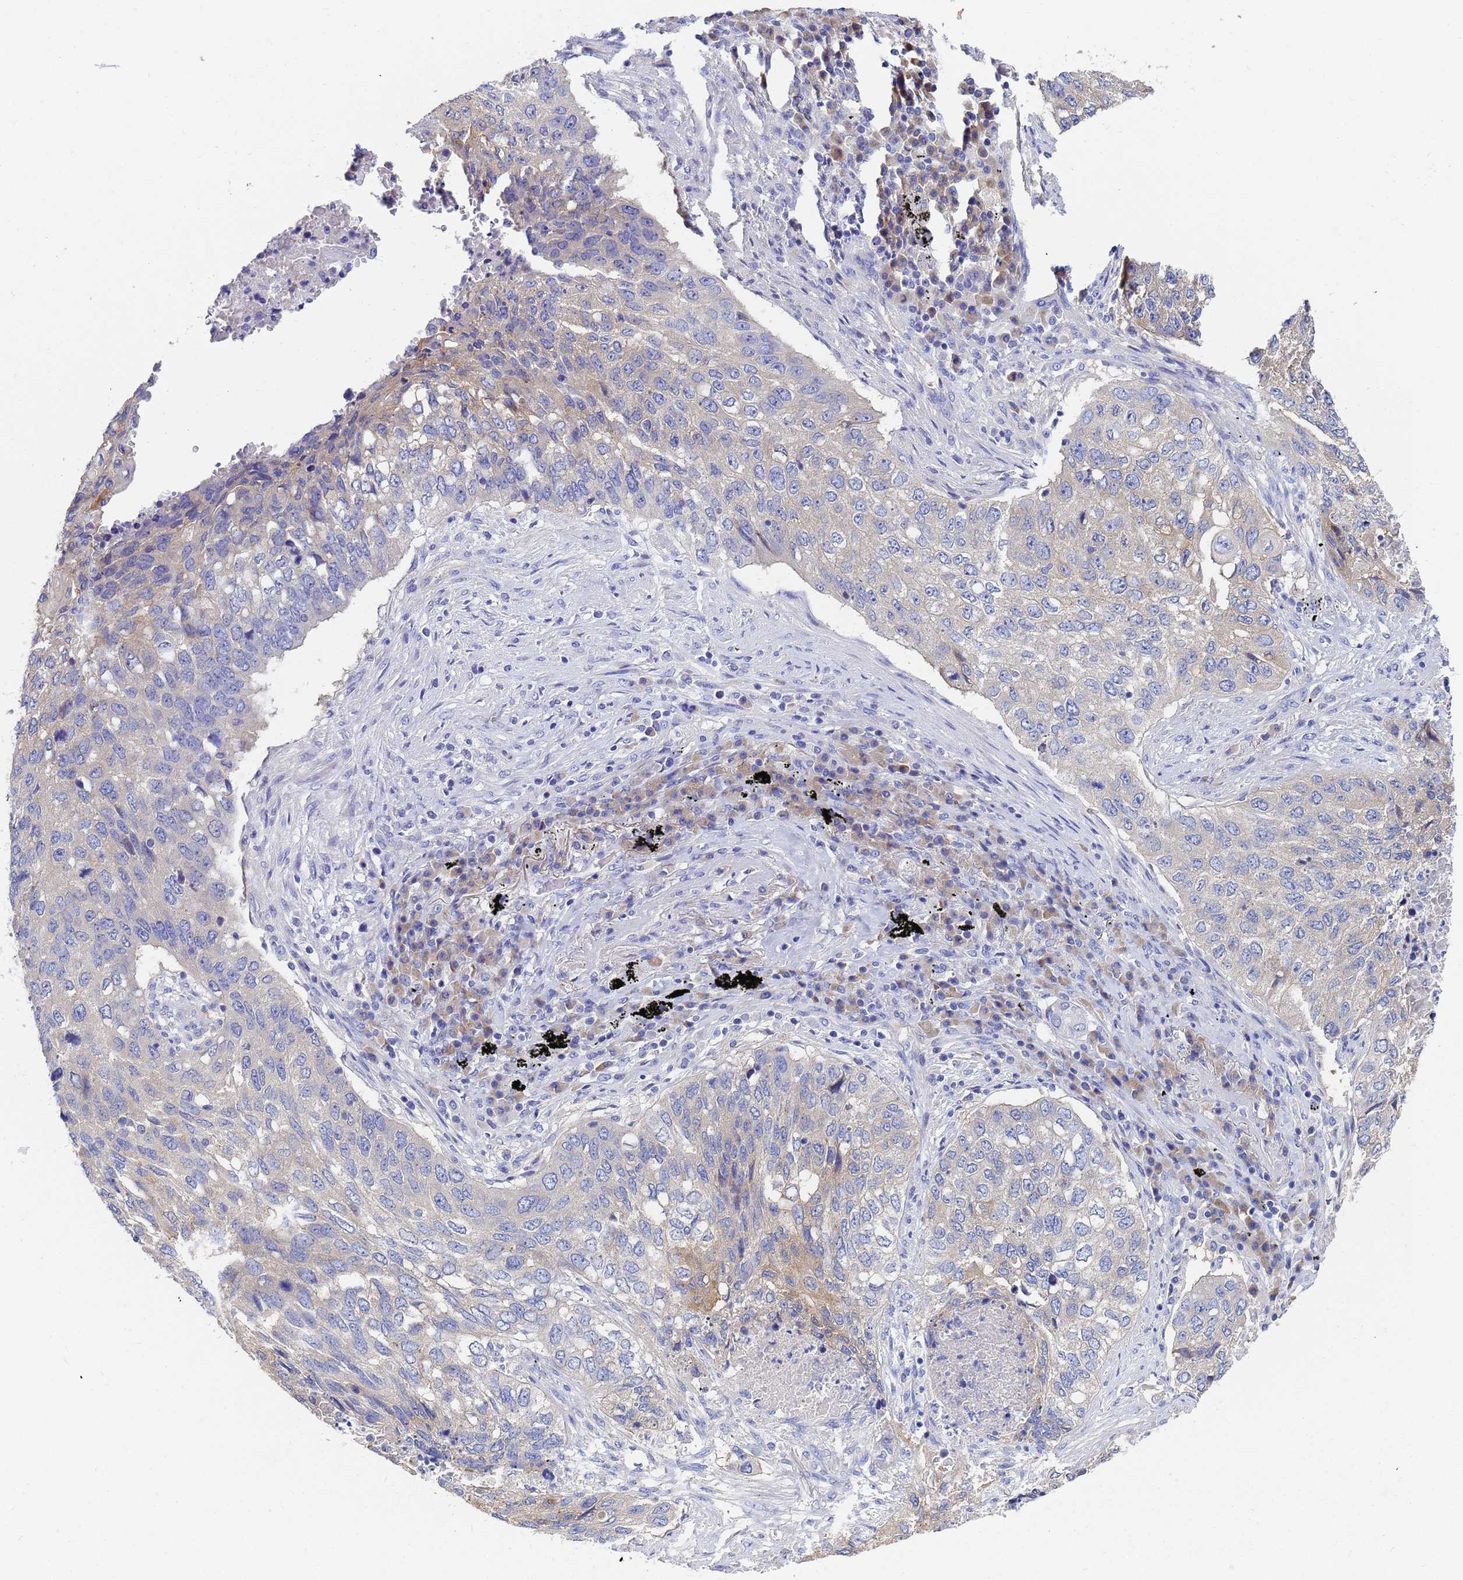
{"staining": {"intensity": "negative", "quantity": "none", "location": "none"}, "tissue": "lung cancer", "cell_type": "Tumor cells", "image_type": "cancer", "snomed": [{"axis": "morphology", "description": "Squamous cell carcinoma, NOS"}, {"axis": "topography", "description": "Lung"}], "caption": "Immunohistochemistry micrograph of neoplastic tissue: human lung cancer (squamous cell carcinoma) stained with DAB (3,3'-diaminobenzidine) reveals no significant protein positivity in tumor cells.", "gene": "UBE2O", "patient": {"sex": "female", "age": 63}}